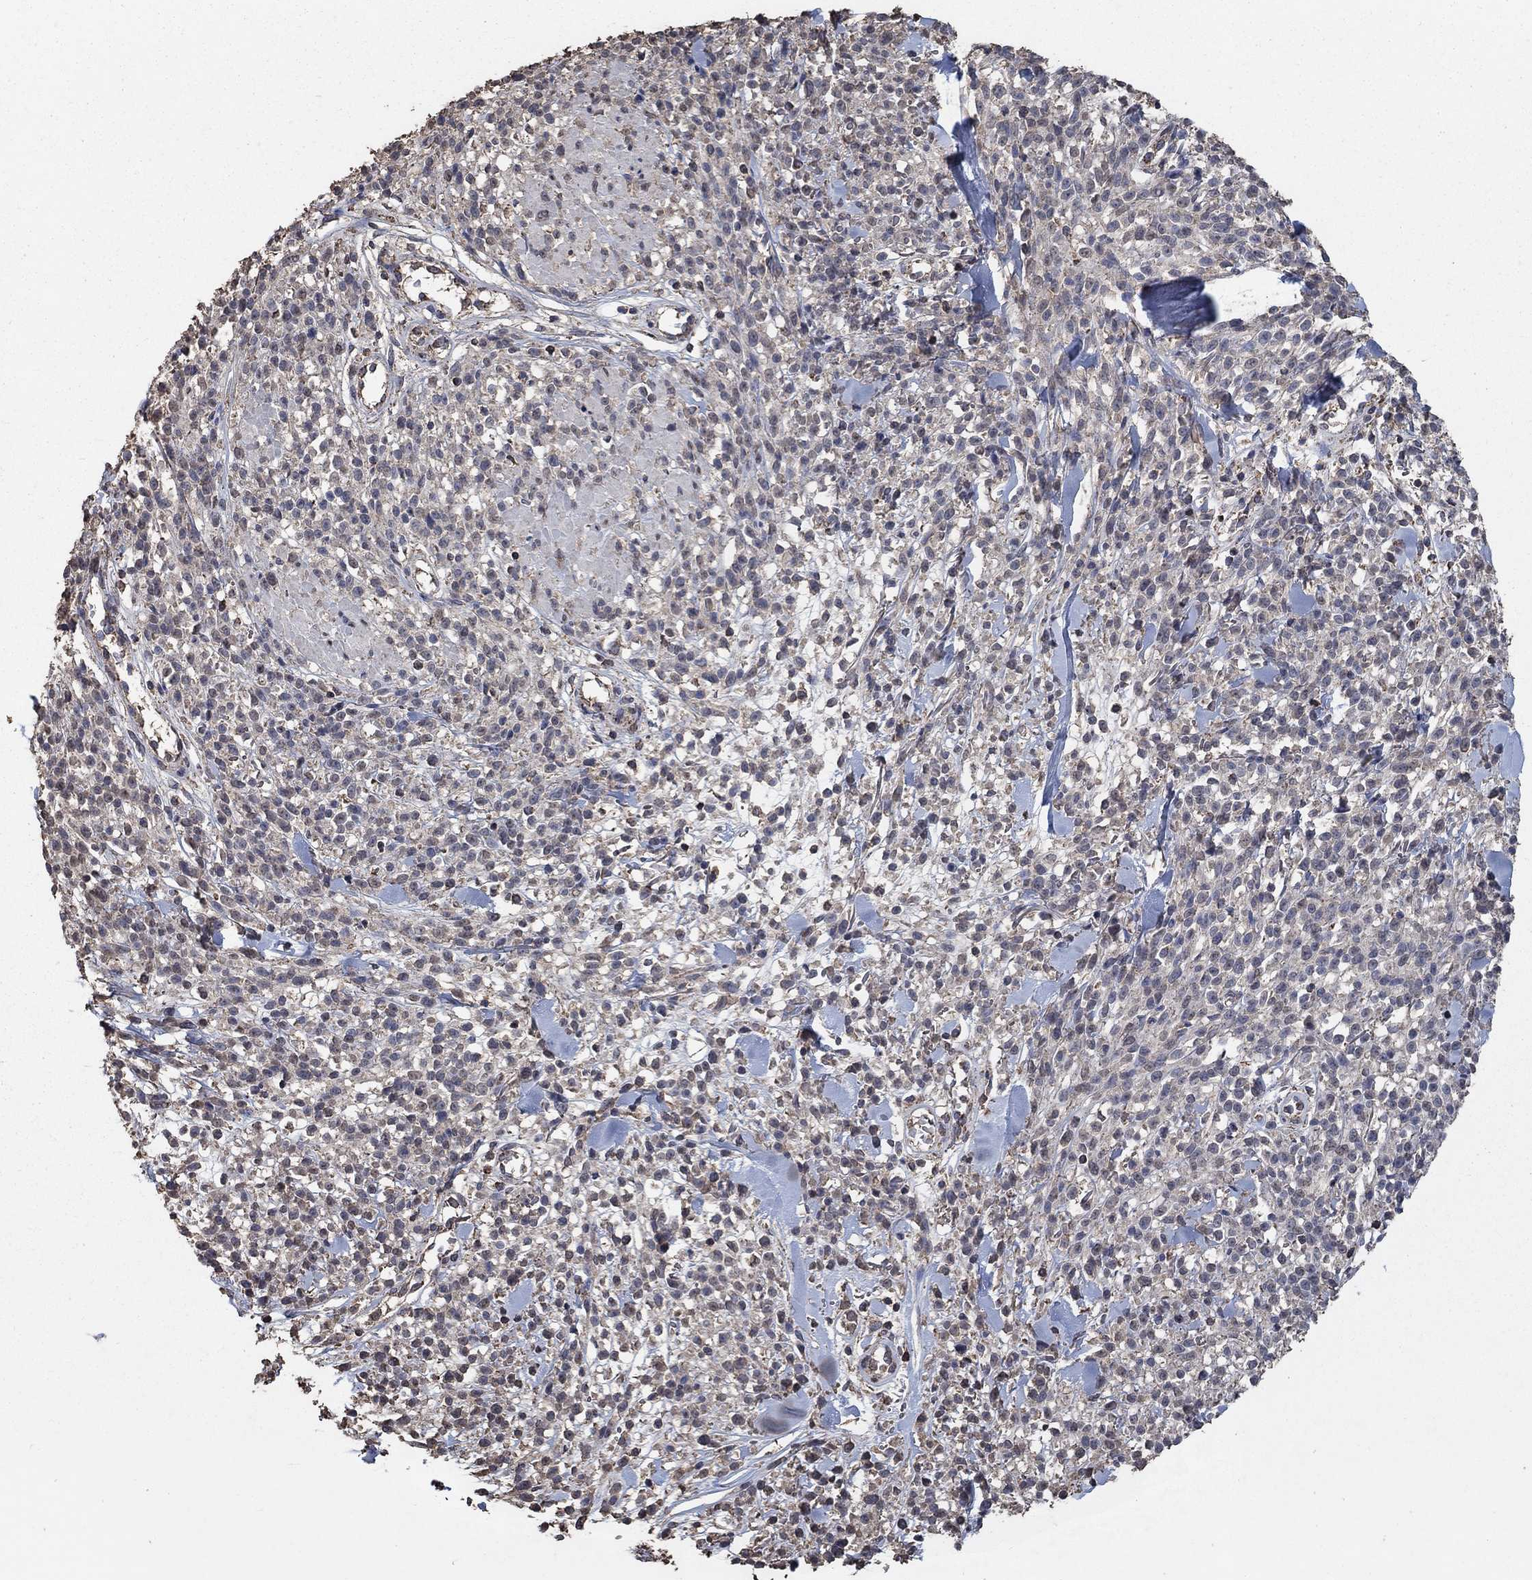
{"staining": {"intensity": "negative", "quantity": "none", "location": "none"}, "tissue": "melanoma", "cell_type": "Tumor cells", "image_type": "cancer", "snomed": [{"axis": "morphology", "description": "Malignant melanoma, NOS"}, {"axis": "topography", "description": "Skin"}, {"axis": "topography", "description": "Skin of trunk"}], "caption": "Immunohistochemistry (IHC) image of human malignant melanoma stained for a protein (brown), which shows no positivity in tumor cells.", "gene": "MRPS24", "patient": {"sex": "male", "age": 74}}